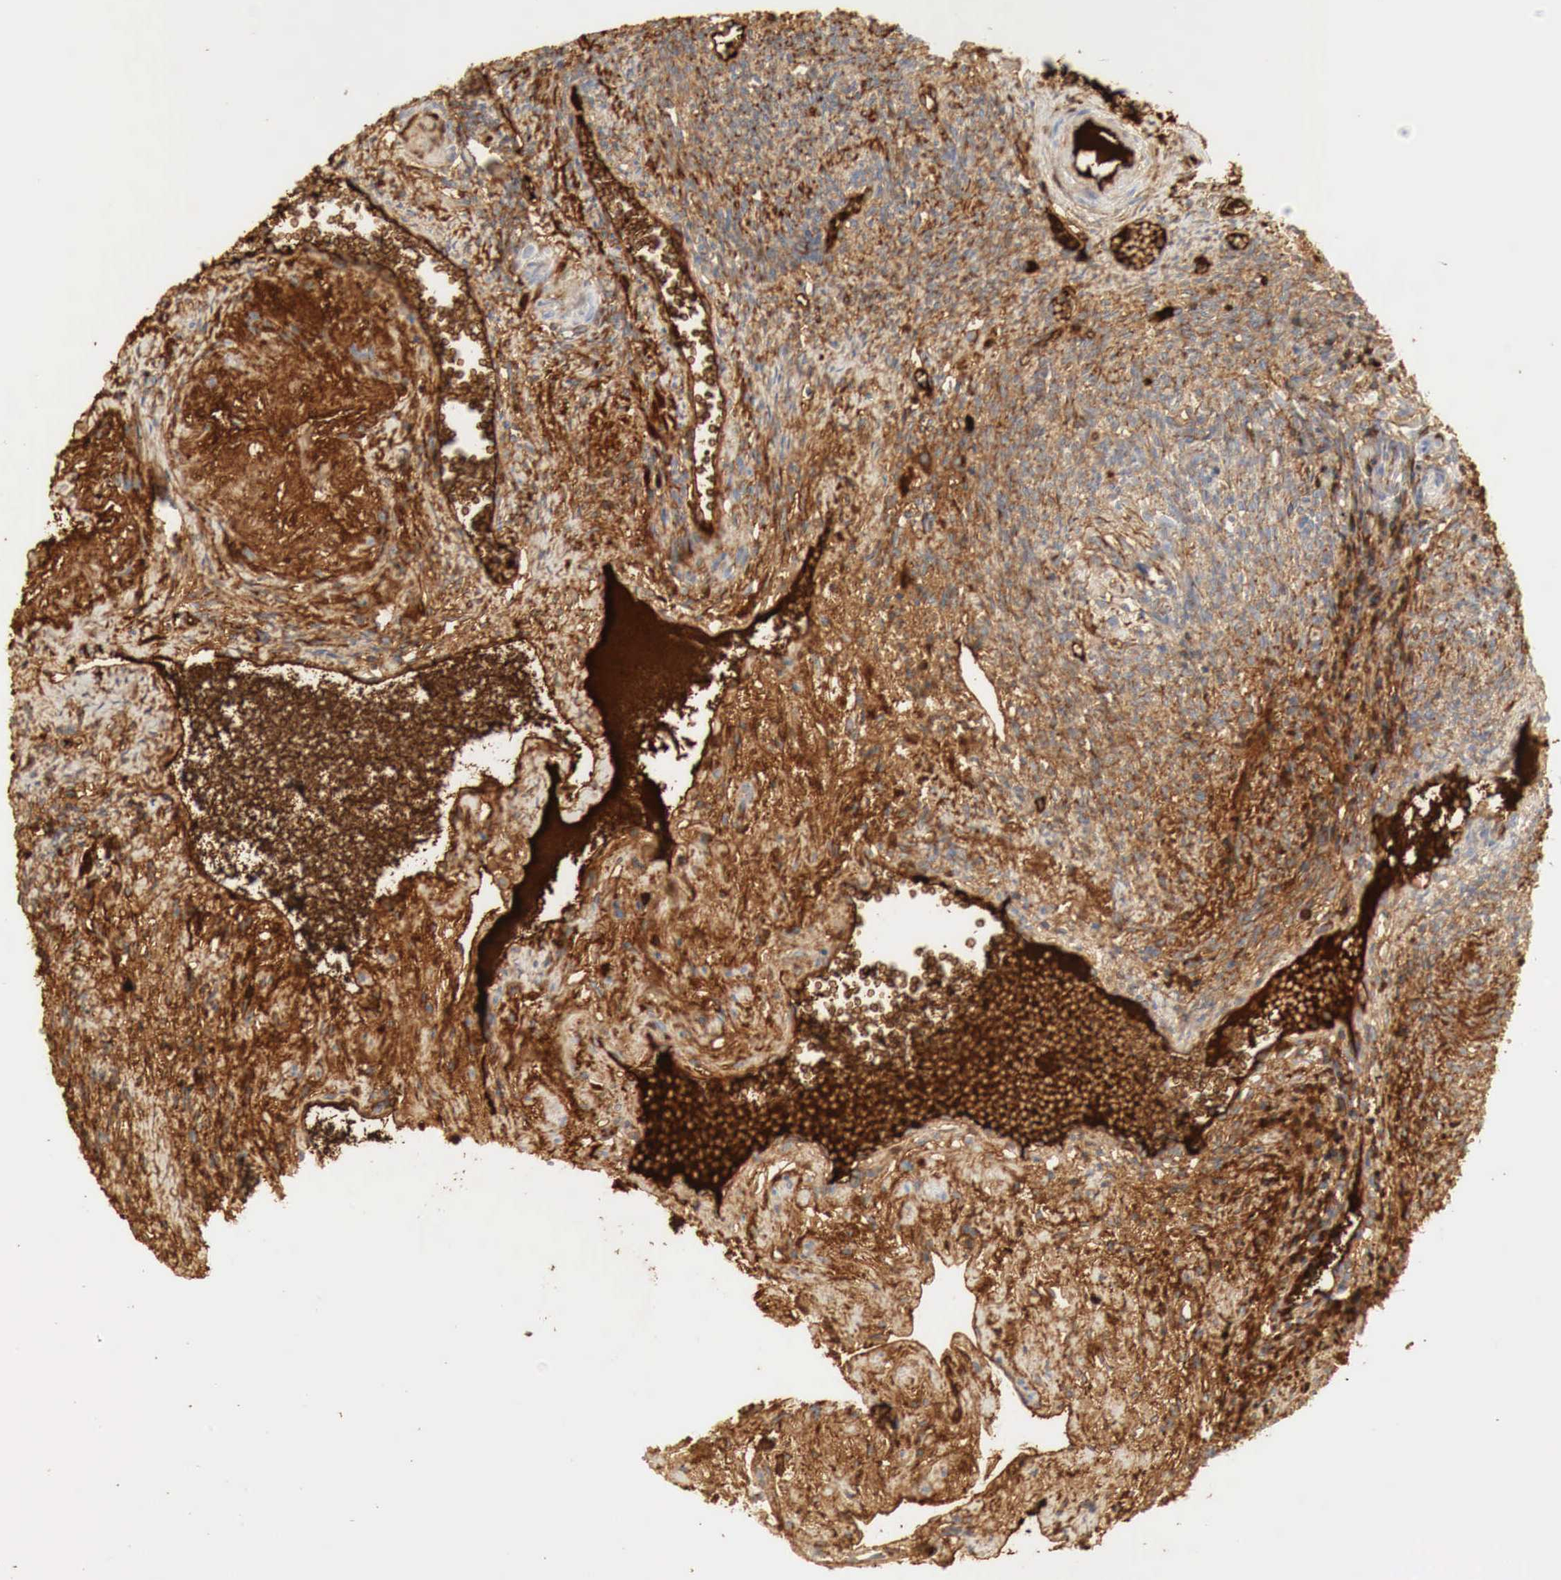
{"staining": {"intensity": "negative", "quantity": "none", "location": "none"}, "tissue": "ovary", "cell_type": "Follicle cells", "image_type": "normal", "snomed": [{"axis": "morphology", "description": "Normal tissue, NOS"}, {"axis": "topography", "description": "Ovary"}], "caption": "Immunohistochemistry (IHC) histopathology image of benign ovary: ovary stained with DAB (3,3'-diaminobenzidine) shows no significant protein staining in follicle cells.", "gene": "IGLC3", "patient": {"sex": "female", "age": 63}}